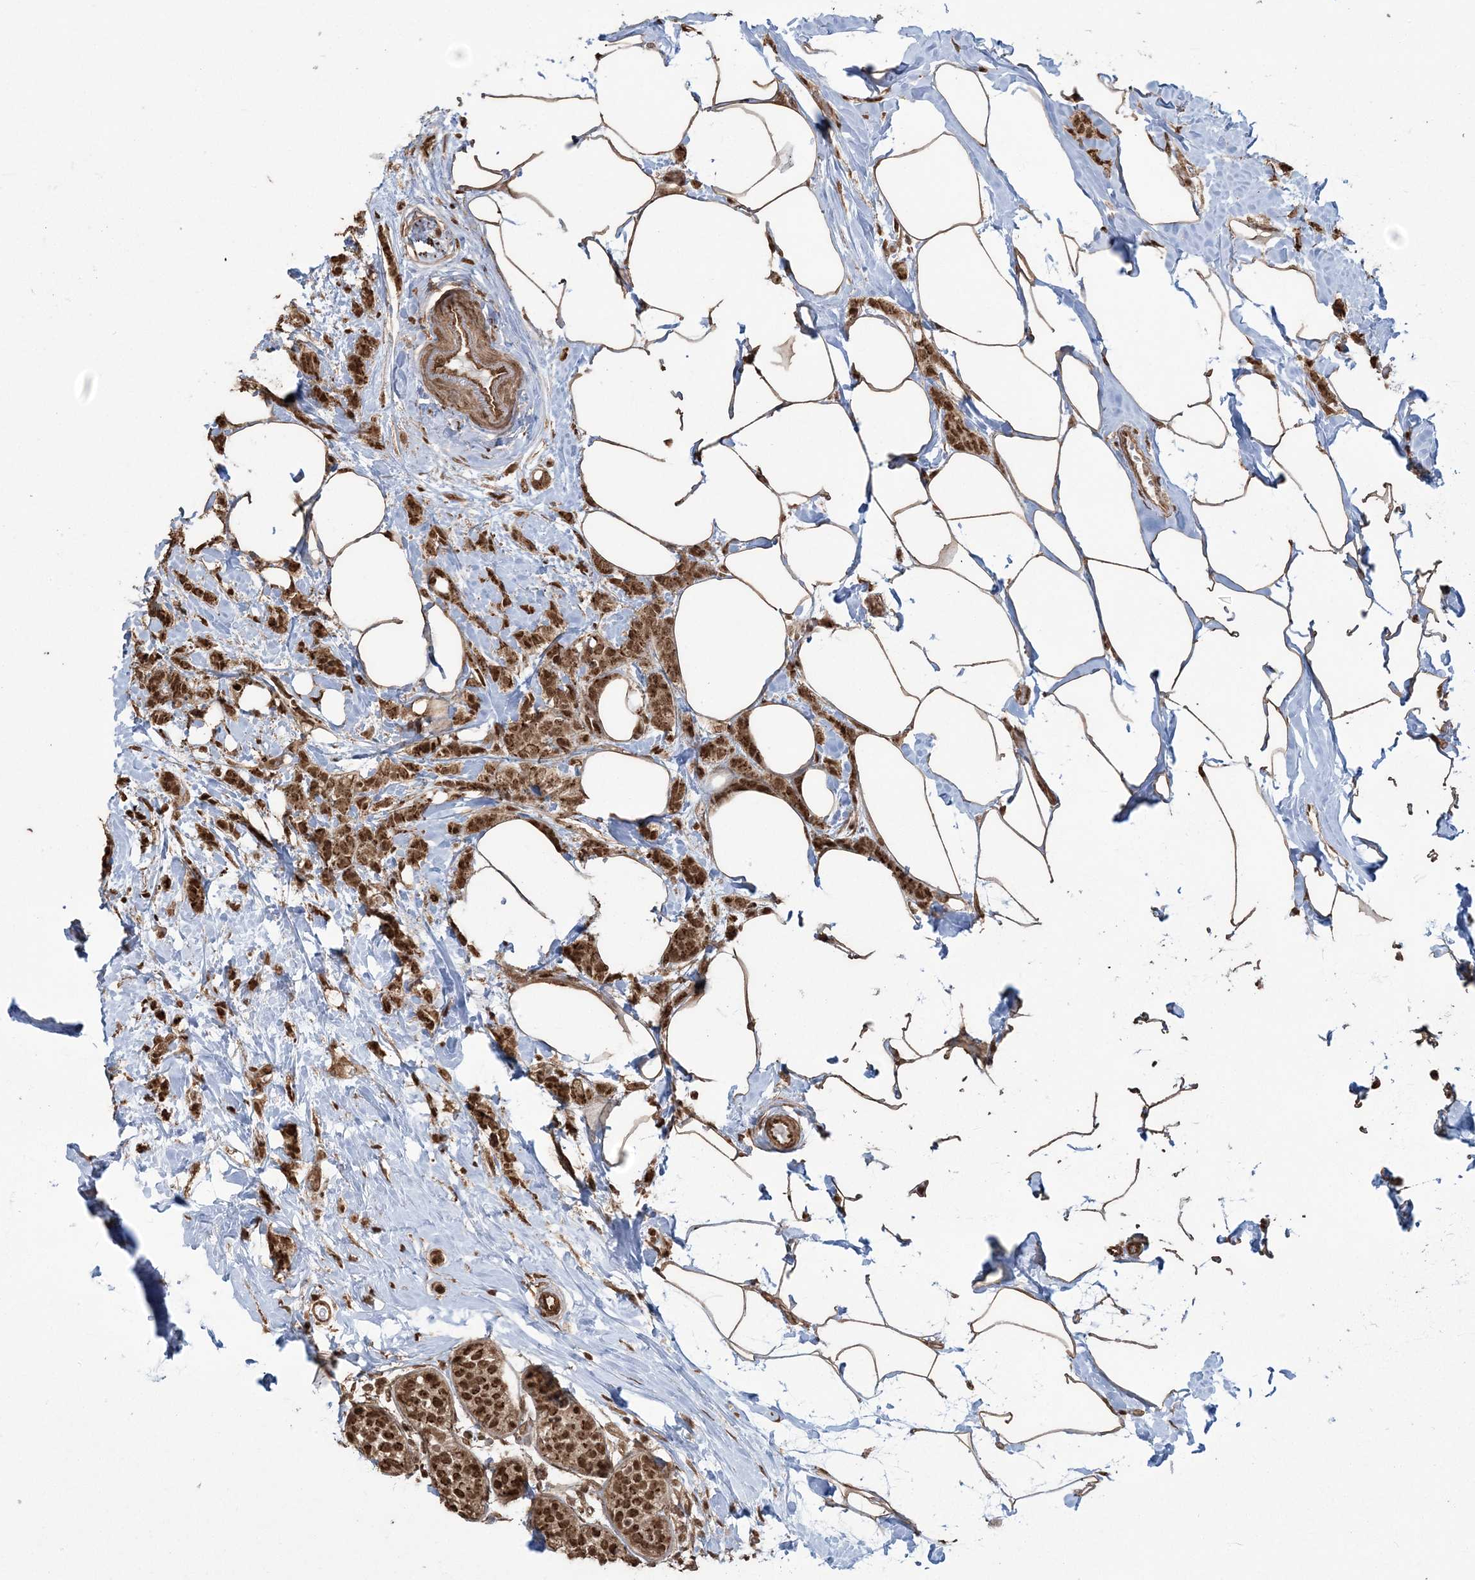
{"staining": {"intensity": "strong", "quantity": ">75%", "location": "cytoplasmic/membranous,nuclear"}, "tissue": "breast cancer", "cell_type": "Tumor cells", "image_type": "cancer", "snomed": [{"axis": "morphology", "description": "Lobular carcinoma, in situ"}, {"axis": "morphology", "description": "Lobular carcinoma"}, {"axis": "topography", "description": "Breast"}], "caption": "Protein analysis of breast lobular carcinoma in situ tissue exhibits strong cytoplasmic/membranous and nuclear expression in approximately >75% of tumor cells. (IHC, brightfield microscopy, high magnification).", "gene": "ZNF839", "patient": {"sex": "female", "age": 41}}